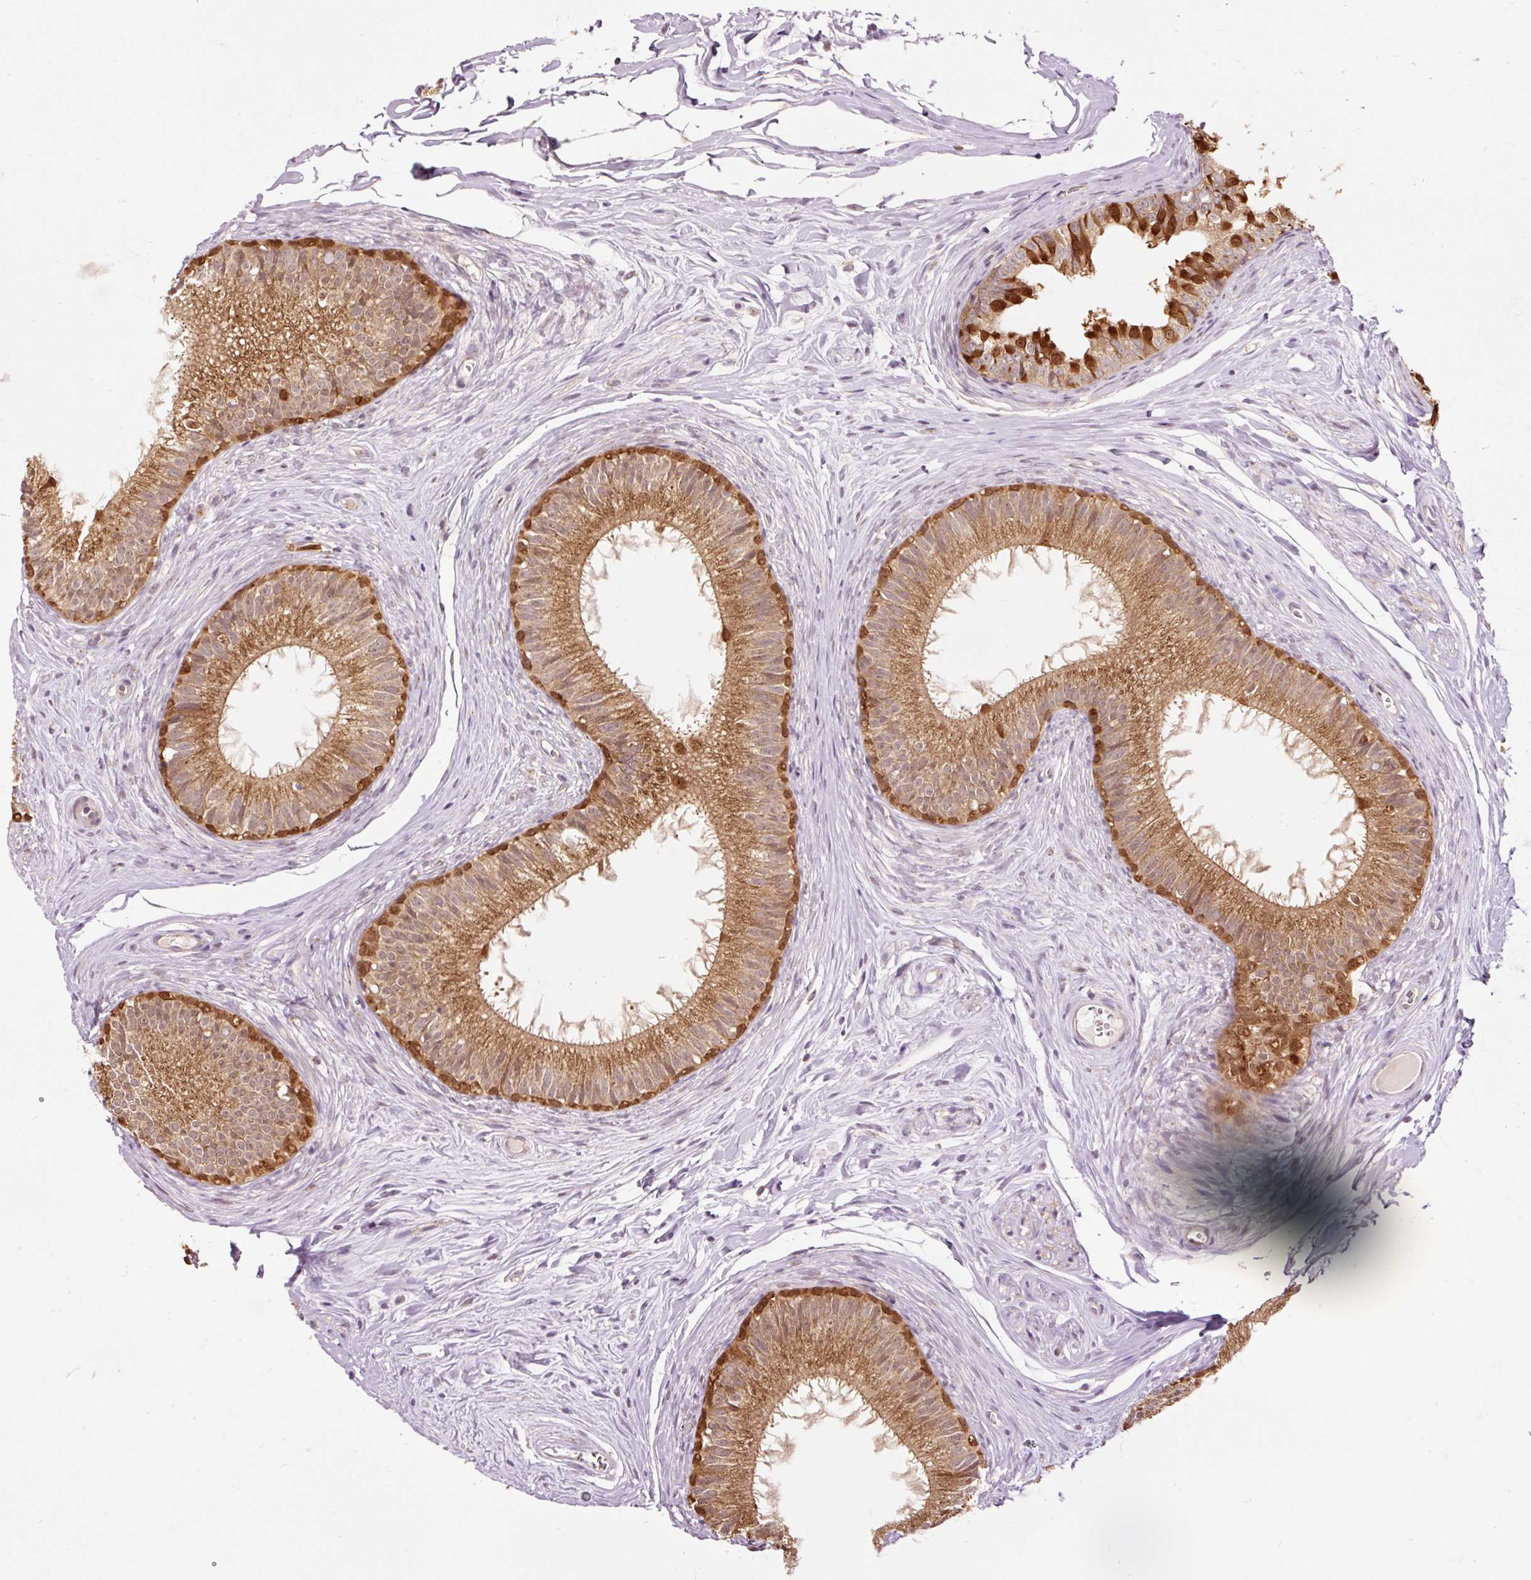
{"staining": {"intensity": "moderate", "quantity": ">75%", "location": "cytoplasmic/membranous"}, "tissue": "epididymis", "cell_type": "Glandular cells", "image_type": "normal", "snomed": [{"axis": "morphology", "description": "Normal tissue, NOS"}, {"axis": "topography", "description": "Epididymis"}], "caption": "Normal epididymis shows moderate cytoplasmic/membranous positivity in about >75% of glandular cells (IHC, brightfield microscopy, high magnification)..", "gene": "PRDX5", "patient": {"sex": "male", "age": 25}}